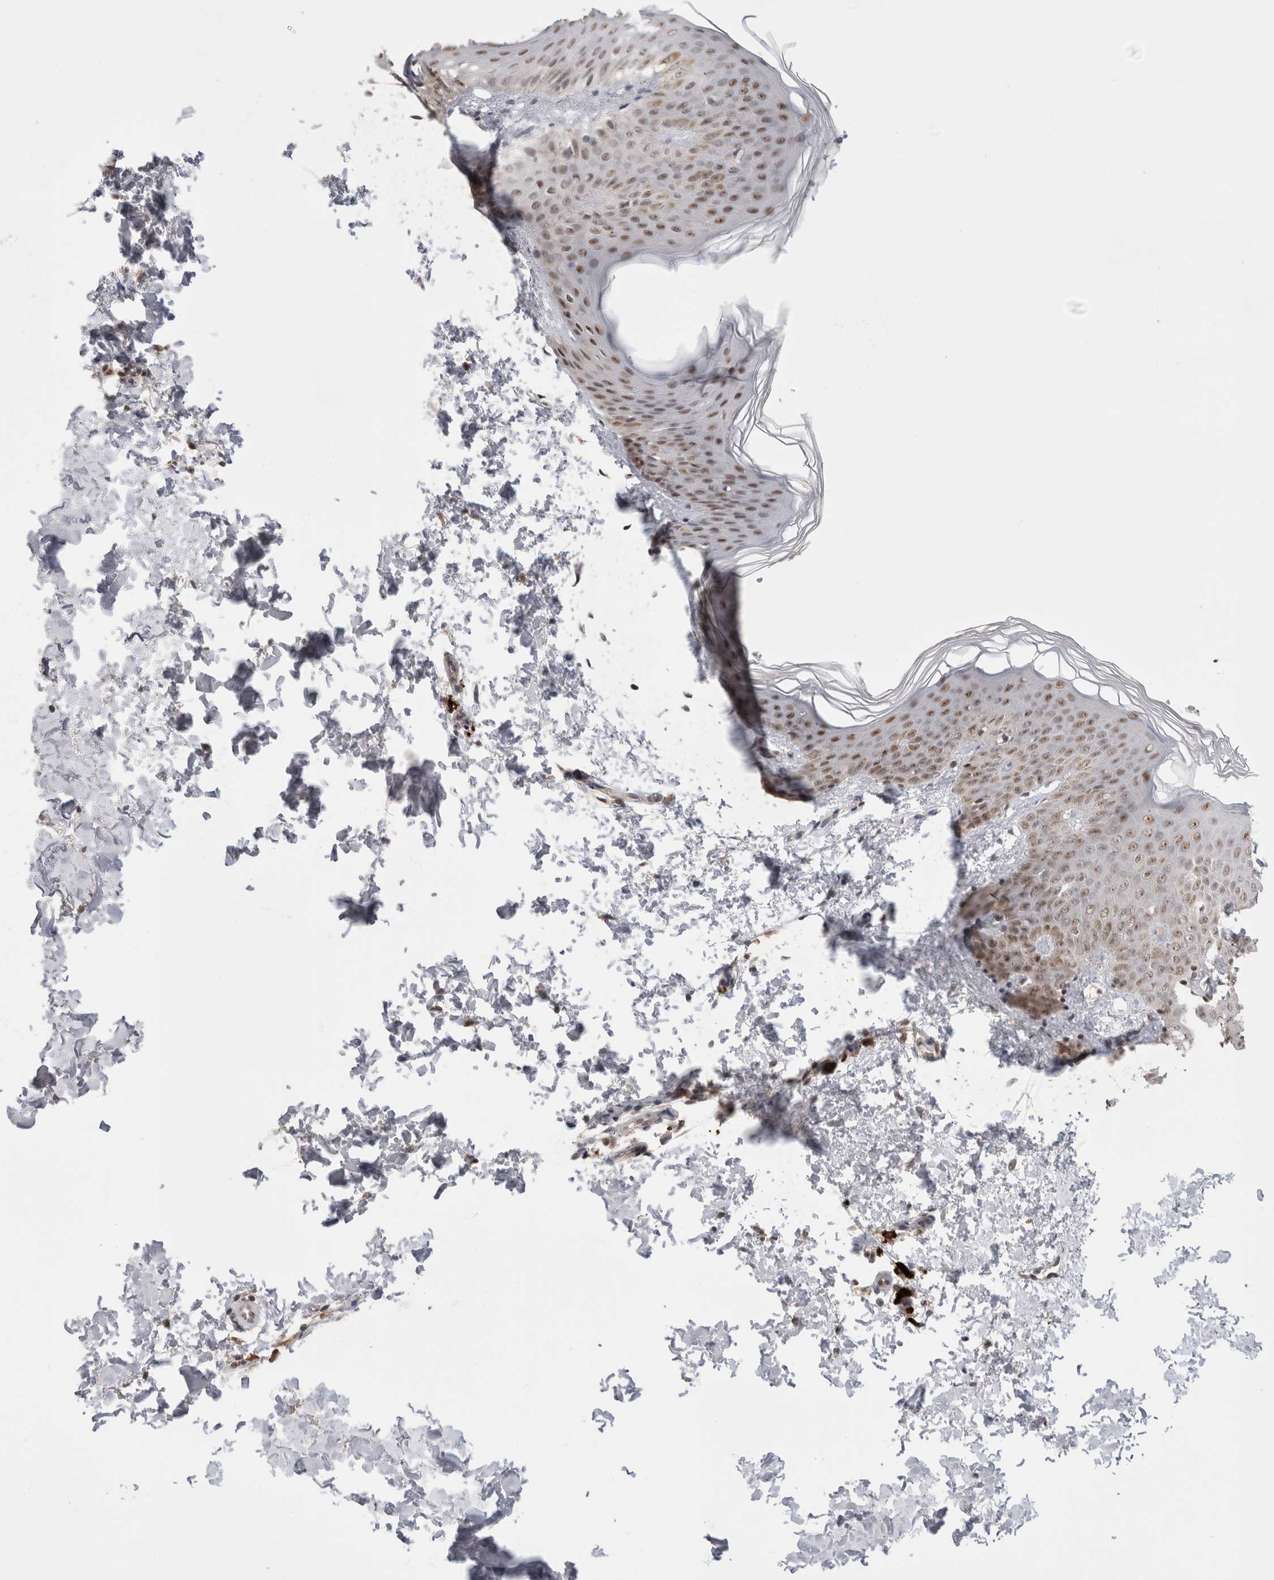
{"staining": {"intensity": "negative", "quantity": "none", "location": "none"}, "tissue": "skin", "cell_type": "Fibroblasts", "image_type": "normal", "snomed": [{"axis": "morphology", "description": "Normal tissue, NOS"}, {"axis": "morphology", "description": "Neoplasm, benign, NOS"}, {"axis": "topography", "description": "Skin"}, {"axis": "topography", "description": "Soft tissue"}], "caption": "An IHC image of unremarkable skin is shown. There is no staining in fibroblasts of skin. (DAB IHC with hematoxylin counter stain).", "gene": "ZNF24", "patient": {"sex": "male", "age": 26}}